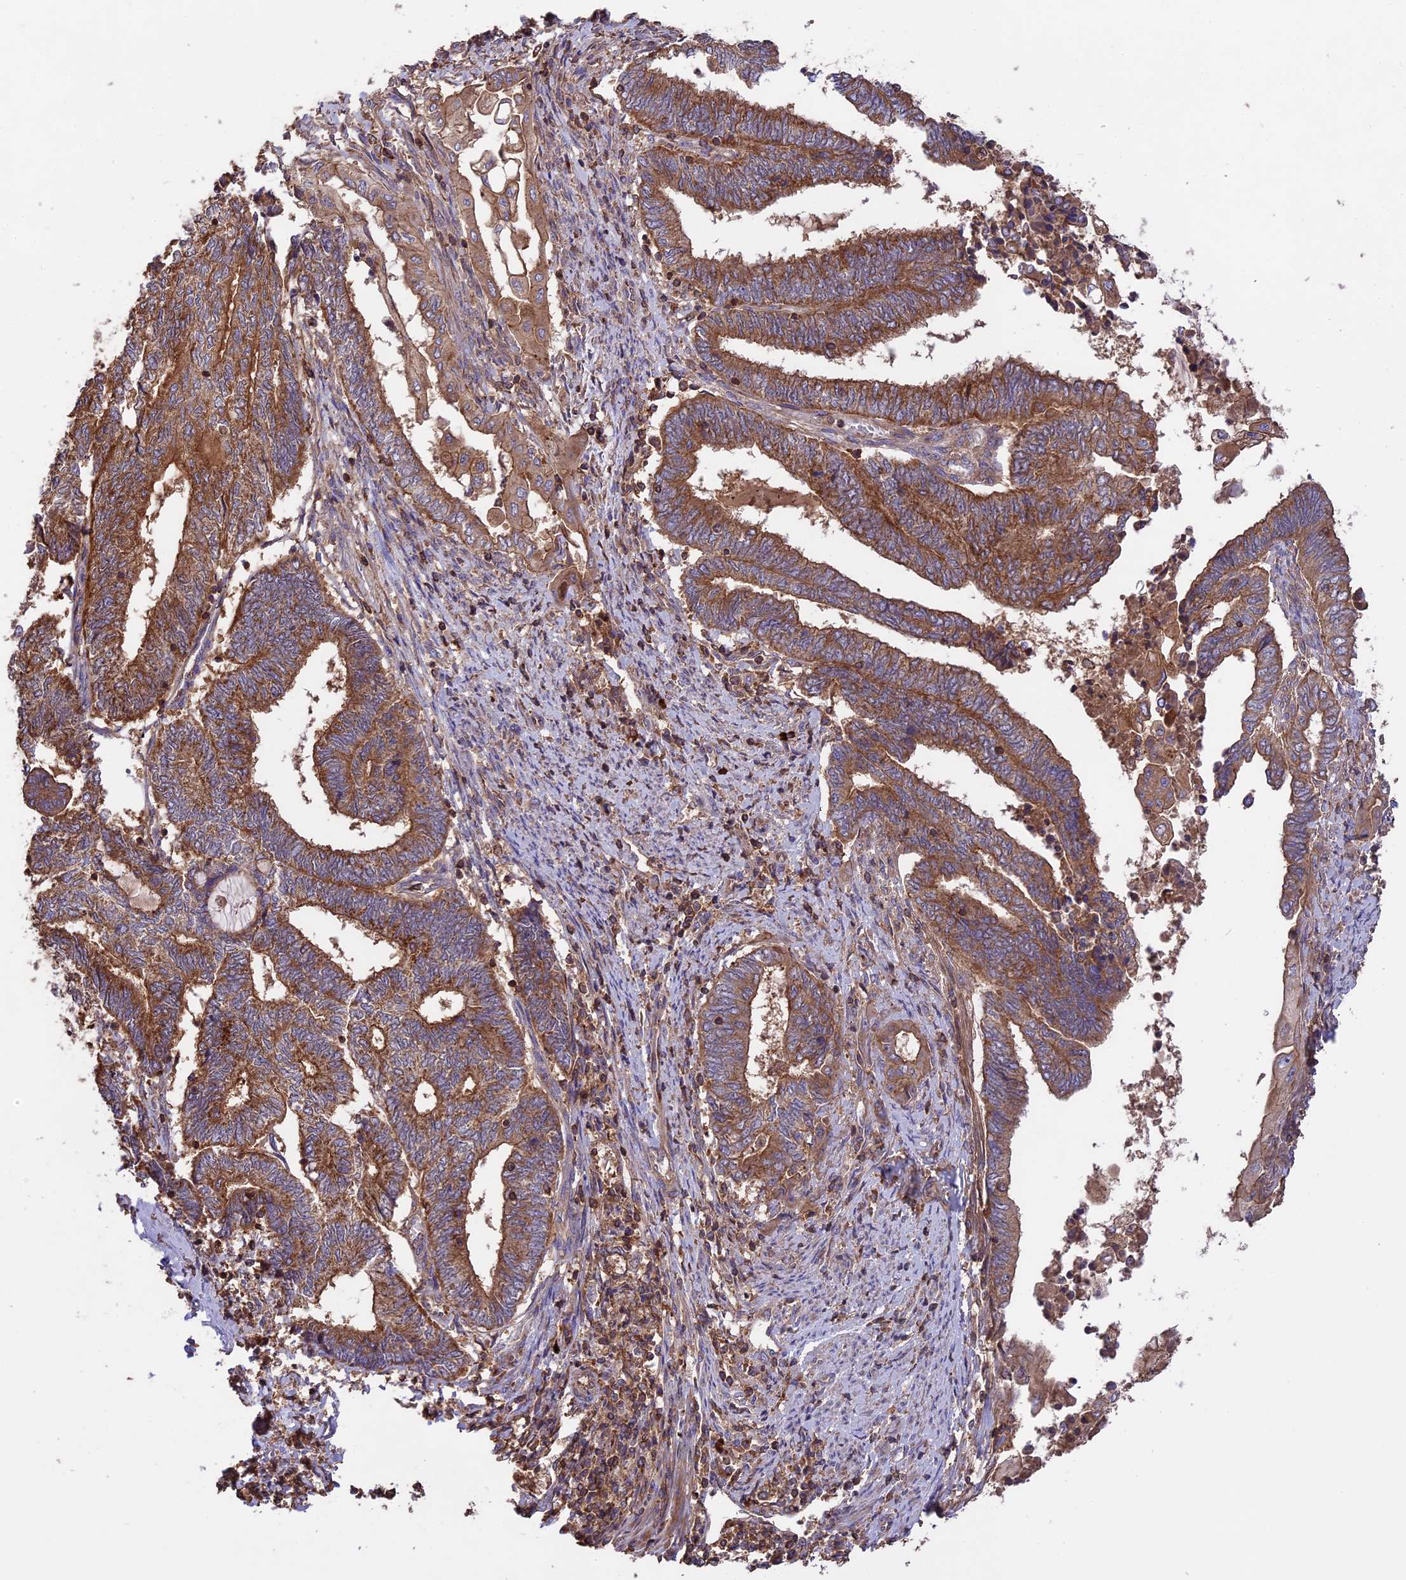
{"staining": {"intensity": "strong", "quantity": ">75%", "location": "cytoplasmic/membranous"}, "tissue": "endometrial cancer", "cell_type": "Tumor cells", "image_type": "cancer", "snomed": [{"axis": "morphology", "description": "Adenocarcinoma, NOS"}, {"axis": "topography", "description": "Uterus"}, {"axis": "topography", "description": "Endometrium"}], "caption": "DAB immunohistochemical staining of human endometrial cancer (adenocarcinoma) exhibits strong cytoplasmic/membranous protein staining in about >75% of tumor cells. The staining was performed using DAB to visualize the protein expression in brown, while the nuclei were stained in blue with hematoxylin (Magnification: 20x).", "gene": "NUDT8", "patient": {"sex": "female", "age": 70}}